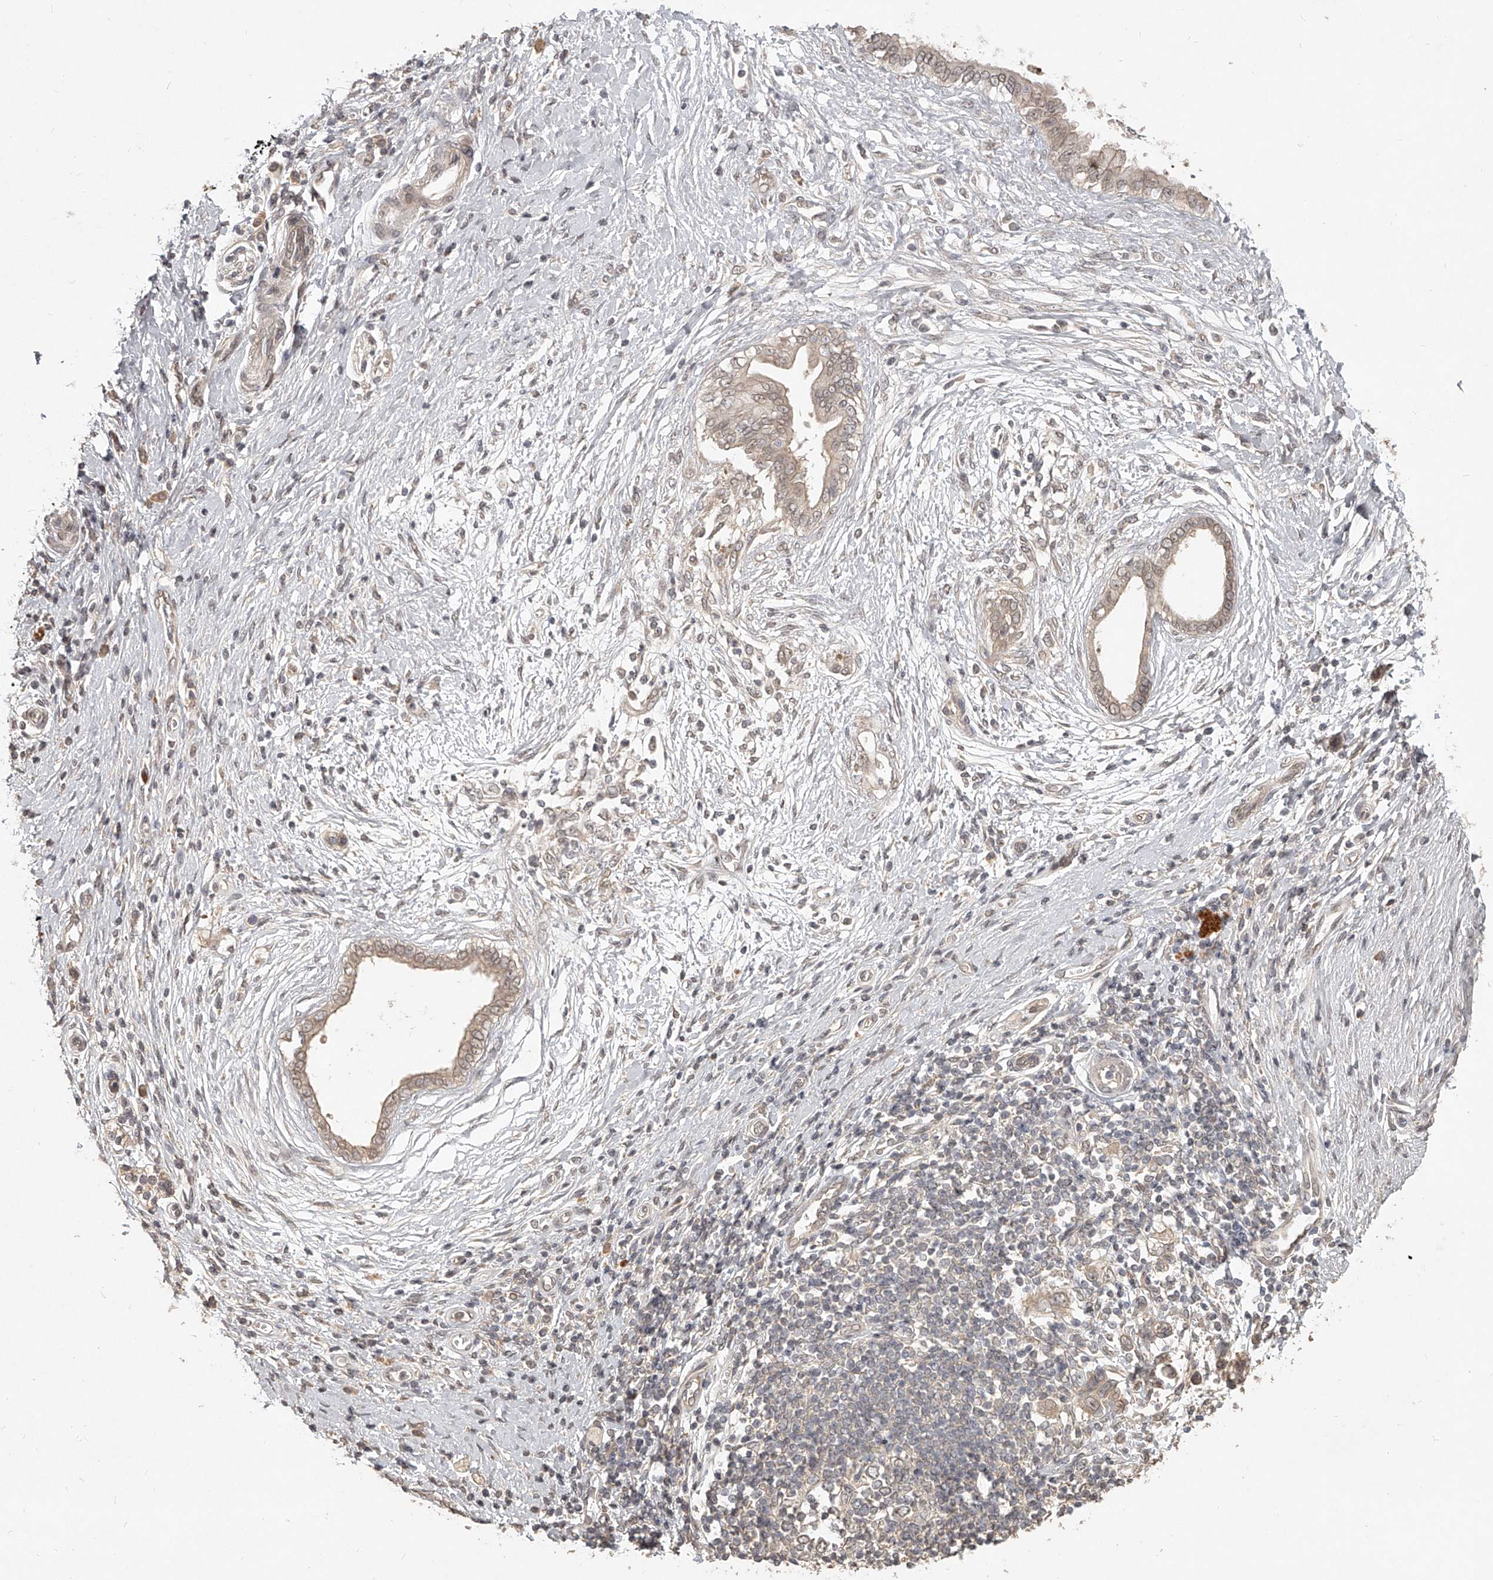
{"staining": {"intensity": "moderate", "quantity": ">75%", "location": "cytoplasmic/membranous"}, "tissue": "pancreatic cancer", "cell_type": "Tumor cells", "image_type": "cancer", "snomed": [{"axis": "morphology", "description": "Adenocarcinoma, NOS"}, {"axis": "topography", "description": "Pancreas"}], "caption": "Tumor cells reveal medium levels of moderate cytoplasmic/membranous expression in about >75% of cells in pancreatic adenocarcinoma.", "gene": "SLC37A1", "patient": {"sex": "female", "age": 72}}